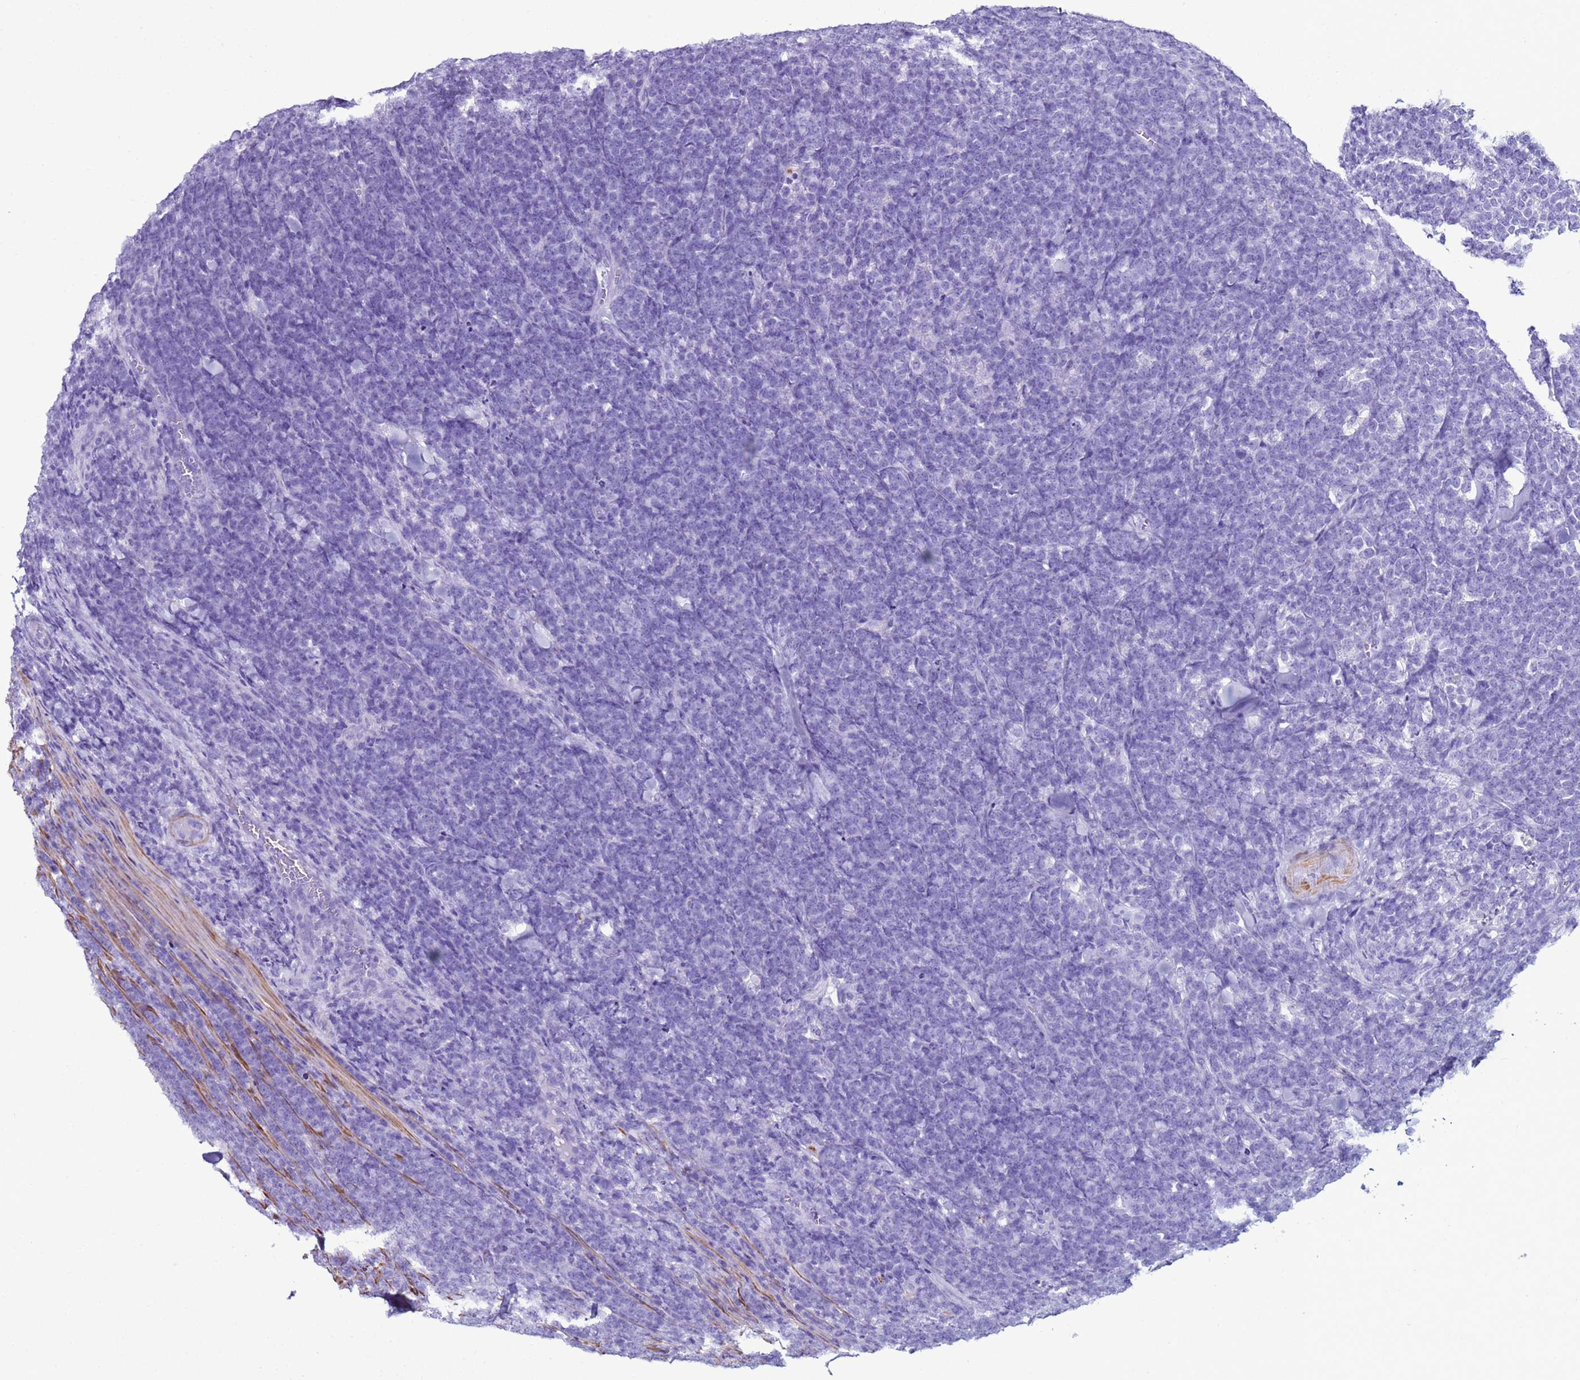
{"staining": {"intensity": "negative", "quantity": "none", "location": "none"}, "tissue": "lymphoma", "cell_type": "Tumor cells", "image_type": "cancer", "snomed": [{"axis": "morphology", "description": "Malignant lymphoma, non-Hodgkin's type, High grade"}, {"axis": "topography", "description": "Small intestine"}], "caption": "A micrograph of lymphoma stained for a protein displays no brown staining in tumor cells.", "gene": "LCMT1", "patient": {"sex": "male", "age": 8}}